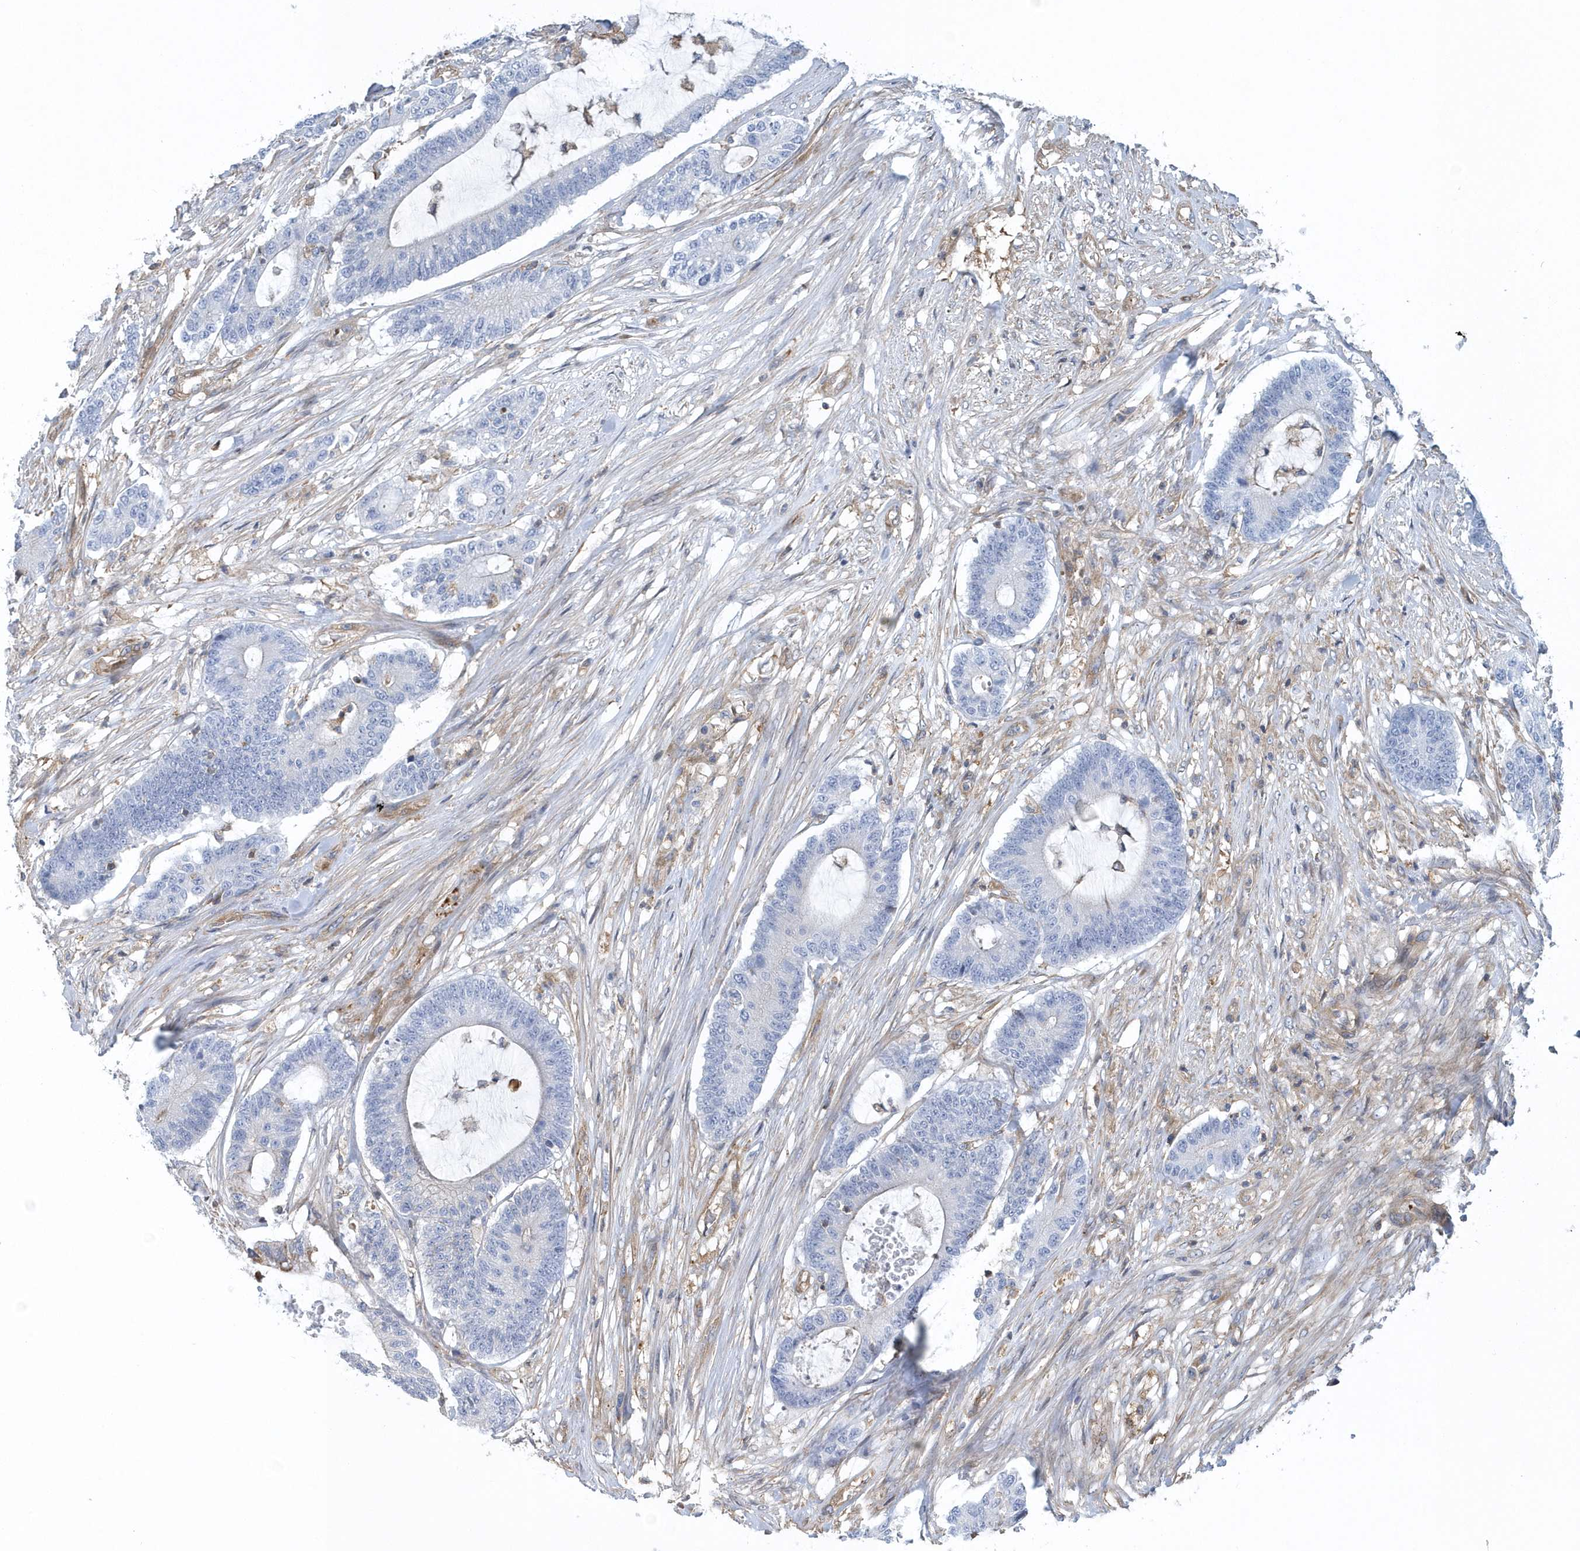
{"staining": {"intensity": "negative", "quantity": "none", "location": "none"}, "tissue": "colorectal cancer", "cell_type": "Tumor cells", "image_type": "cancer", "snomed": [{"axis": "morphology", "description": "Adenocarcinoma, NOS"}, {"axis": "topography", "description": "Colon"}], "caption": "High magnification brightfield microscopy of colorectal adenocarcinoma stained with DAB (3,3'-diaminobenzidine) (brown) and counterstained with hematoxylin (blue): tumor cells show no significant positivity.", "gene": "ARAP2", "patient": {"sex": "female", "age": 84}}